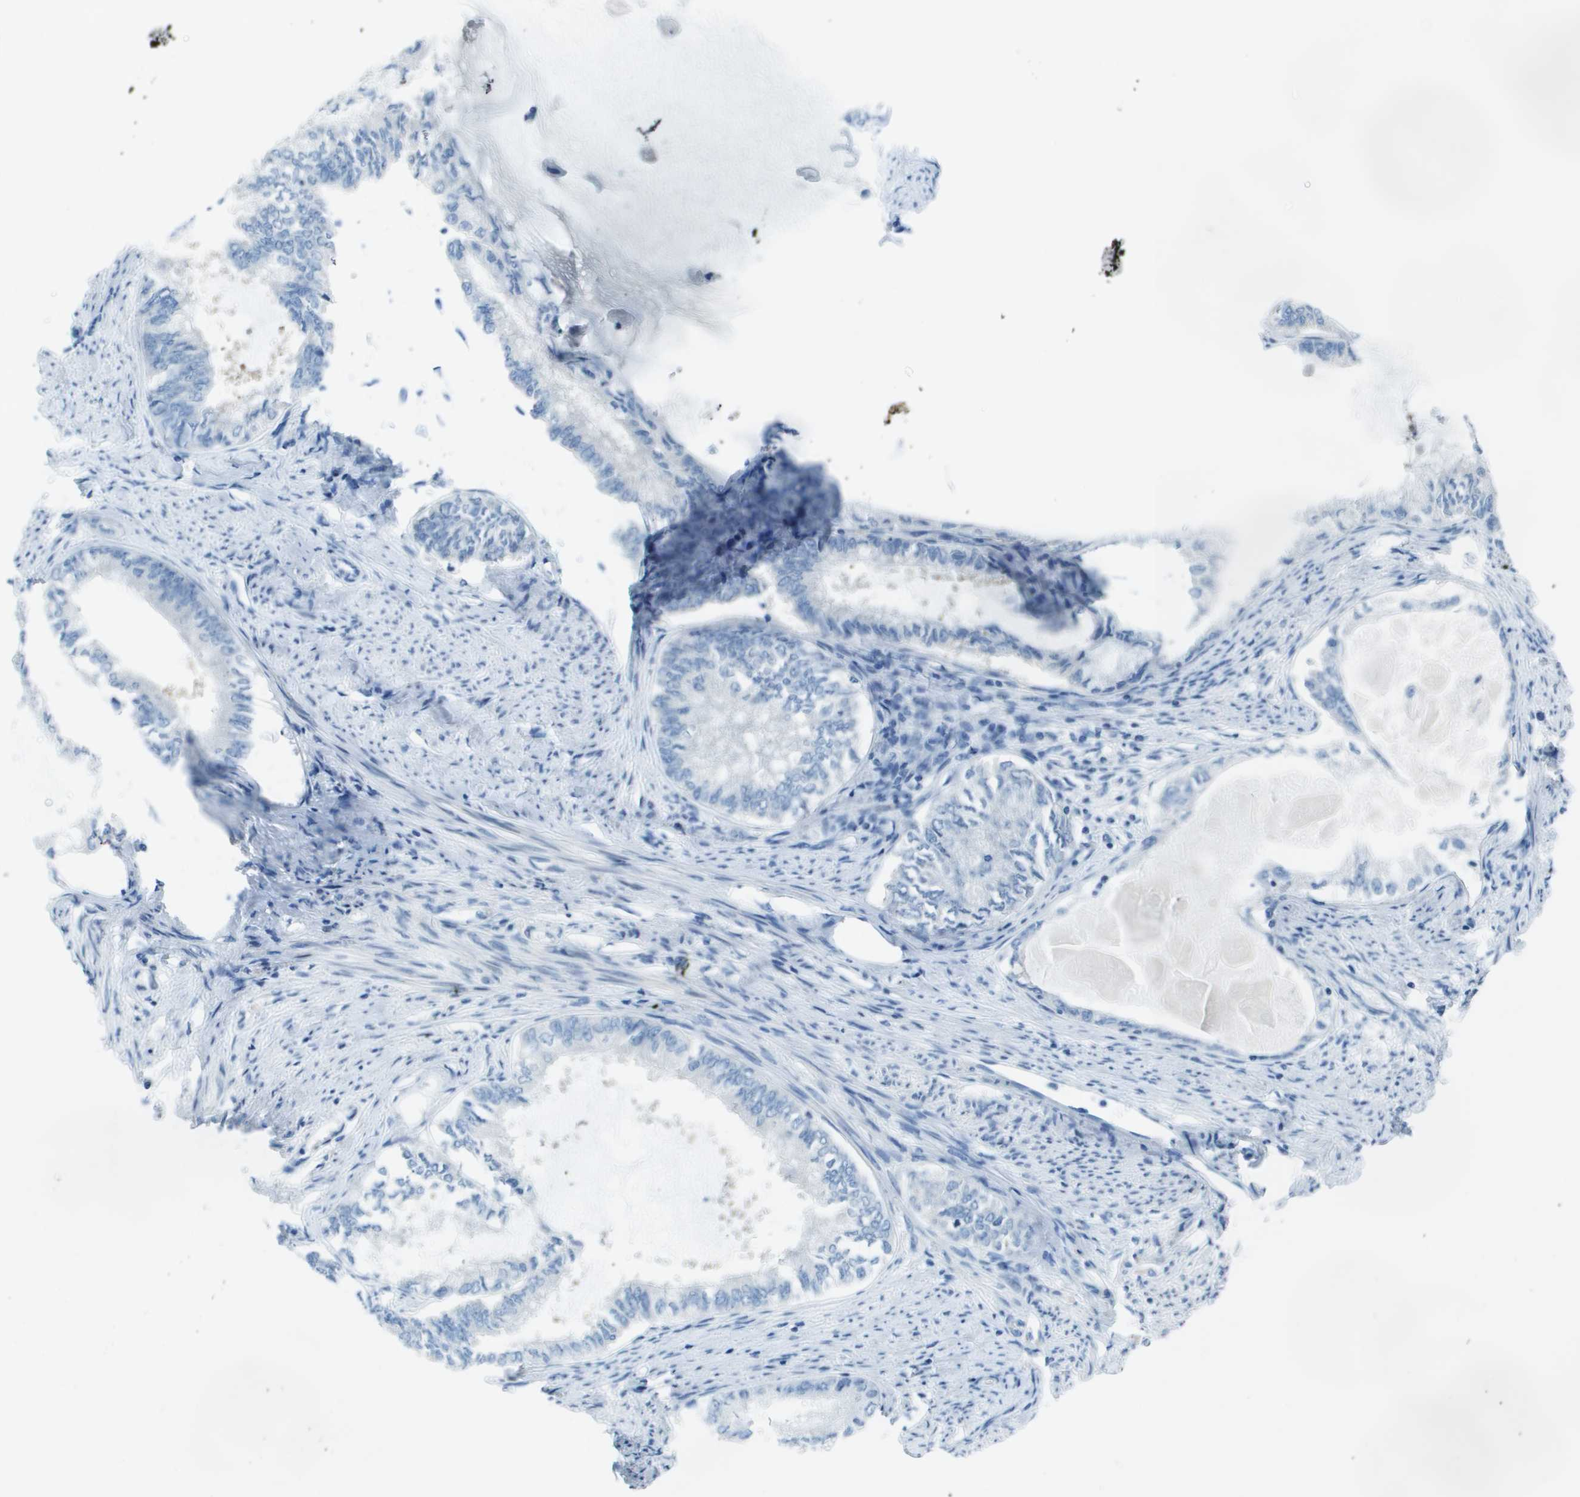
{"staining": {"intensity": "negative", "quantity": "none", "location": "none"}, "tissue": "endometrial cancer", "cell_type": "Tumor cells", "image_type": "cancer", "snomed": [{"axis": "morphology", "description": "Adenocarcinoma, NOS"}, {"axis": "topography", "description": "Endometrium"}], "caption": "IHC photomicrograph of neoplastic tissue: human adenocarcinoma (endometrial) stained with DAB (3,3'-diaminobenzidine) reveals no significant protein positivity in tumor cells.", "gene": "STIP1", "patient": {"sex": "female", "age": 86}}